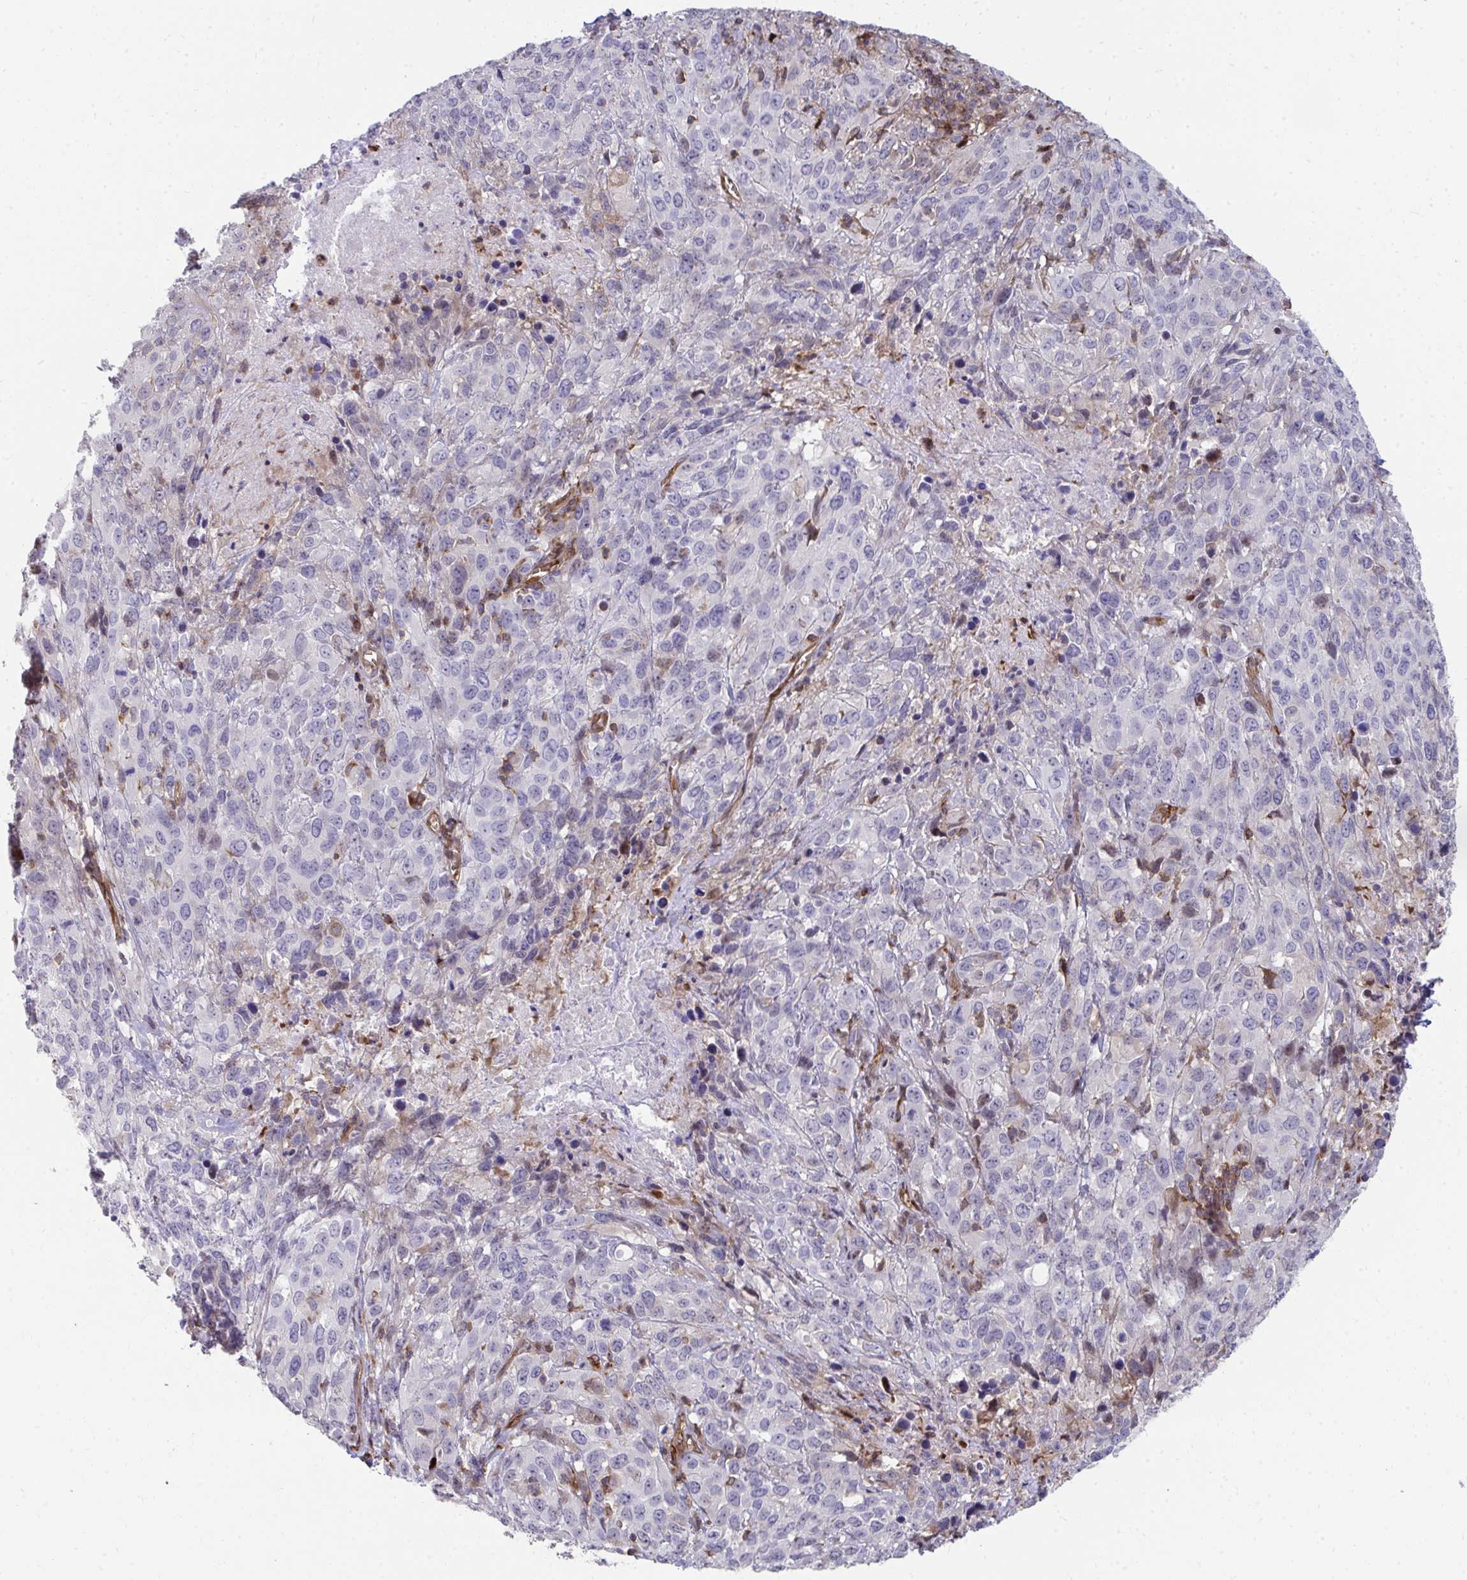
{"staining": {"intensity": "moderate", "quantity": "<25%", "location": "nuclear"}, "tissue": "cervical cancer", "cell_type": "Tumor cells", "image_type": "cancer", "snomed": [{"axis": "morphology", "description": "Normal tissue, NOS"}, {"axis": "morphology", "description": "Squamous cell carcinoma, NOS"}, {"axis": "topography", "description": "Cervix"}], "caption": "Protein expression analysis of human cervical cancer (squamous cell carcinoma) reveals moderate nuclear expression in about <25% of tumor cells.", "gene": "FOXN3", "patient": {"sex": "female", "age": 51}}